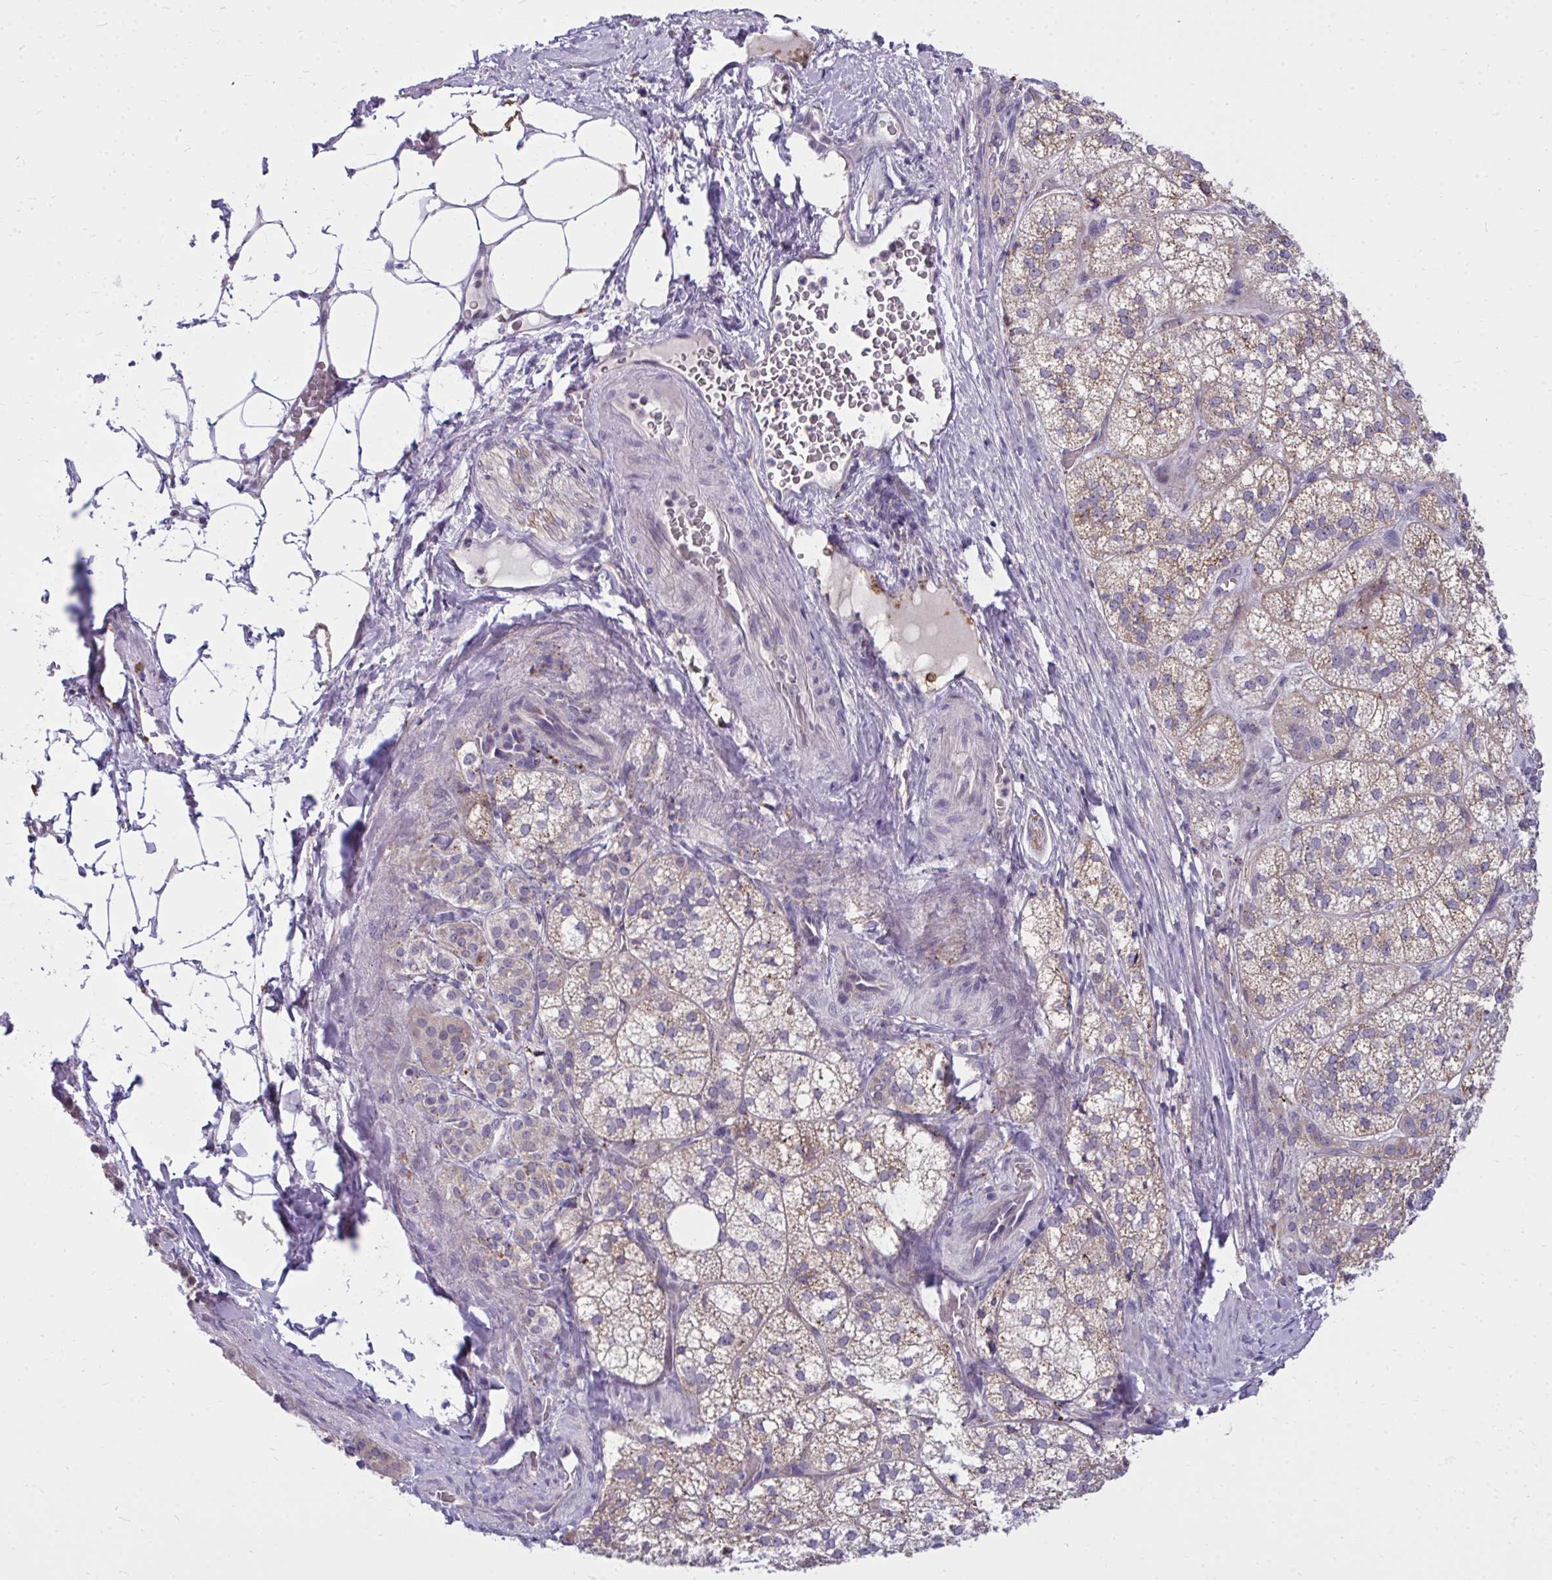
{"staining": {"intensity": "moderate", "quantity": "<25%", "location": "cytoplasmic/membranous"}, "tissue": "adrenal gland", "cell_type": "Glandular cells", "image_type": "normal", "snomed": [{"axis": "morphology", "description": "Normal tissue, NOS"}, {"axis": "topography", "description": "Adrenal gland"}], "caption": "Protein analysis of unremarkable adrenal gland demonstrates moderate cytoplasmic/membranous positivity in about <25% of glandular cells.", "gene": "ZSCAN25", "patient": {"sex": "female", "age": 60}}